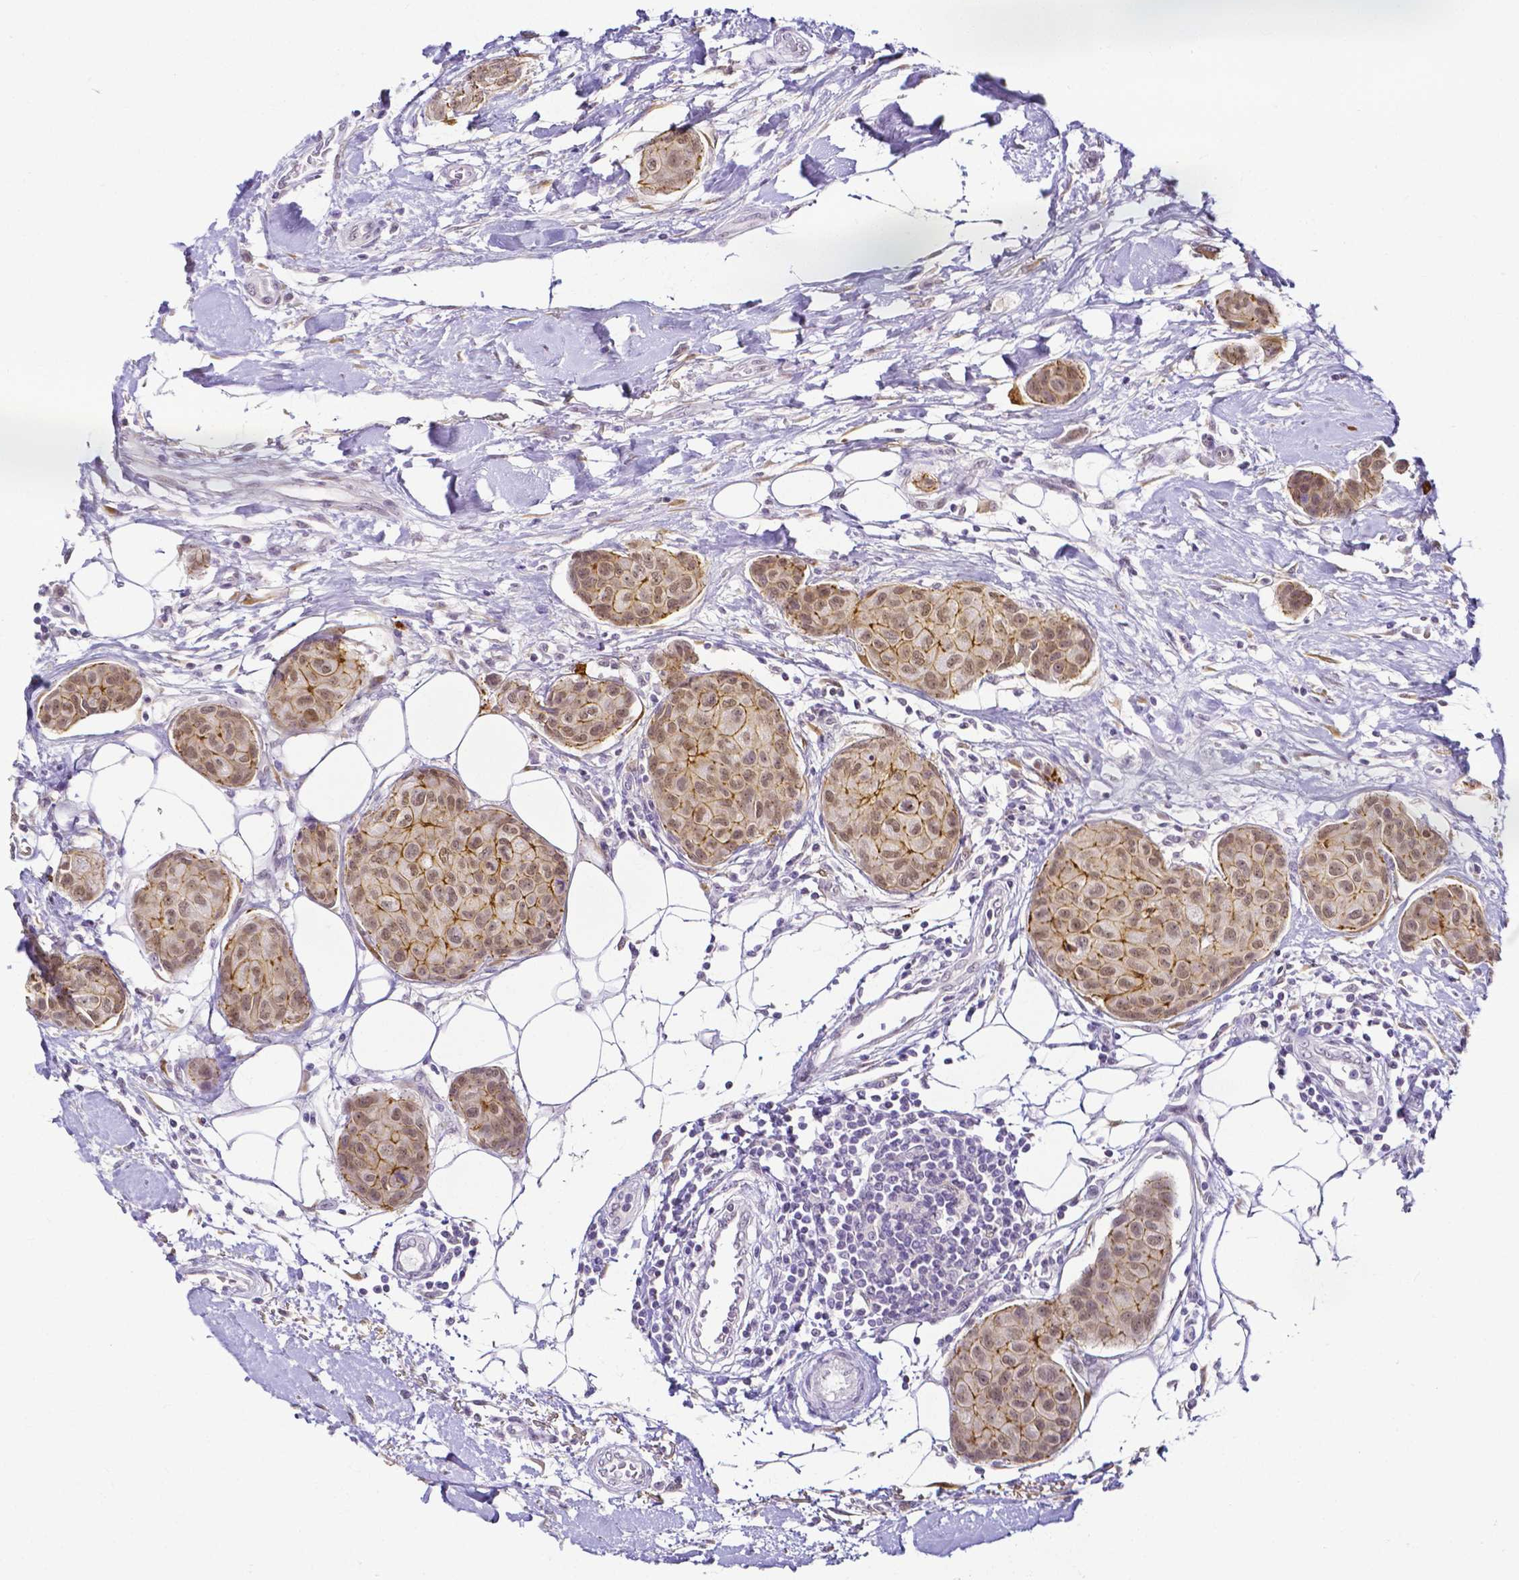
{"staining": {"intensity": "moderate", "quantity": ">75%", "location": "cytoplasmic/membranous,nuclear"}, "tissue": "breast cancer", "cell_type": "Tumor cells", "image_type": "cancer", "snomed": [{"axis": "morphology", "description": "Duct carcinoma"}, {"axis": "topography", "description": "Breast"}, {"axis": "topography", "description": "Lymph node"}], "caption": "Human infiltrating ductal carcinoma (breast) stained for a protein (brown) displays moderate cytoplasmic/membranous and nuclear positive positivity in approximately >75% of tumor cells.", "gene": "FAM83G", "patient": {"sex": "female", "age": 80}}